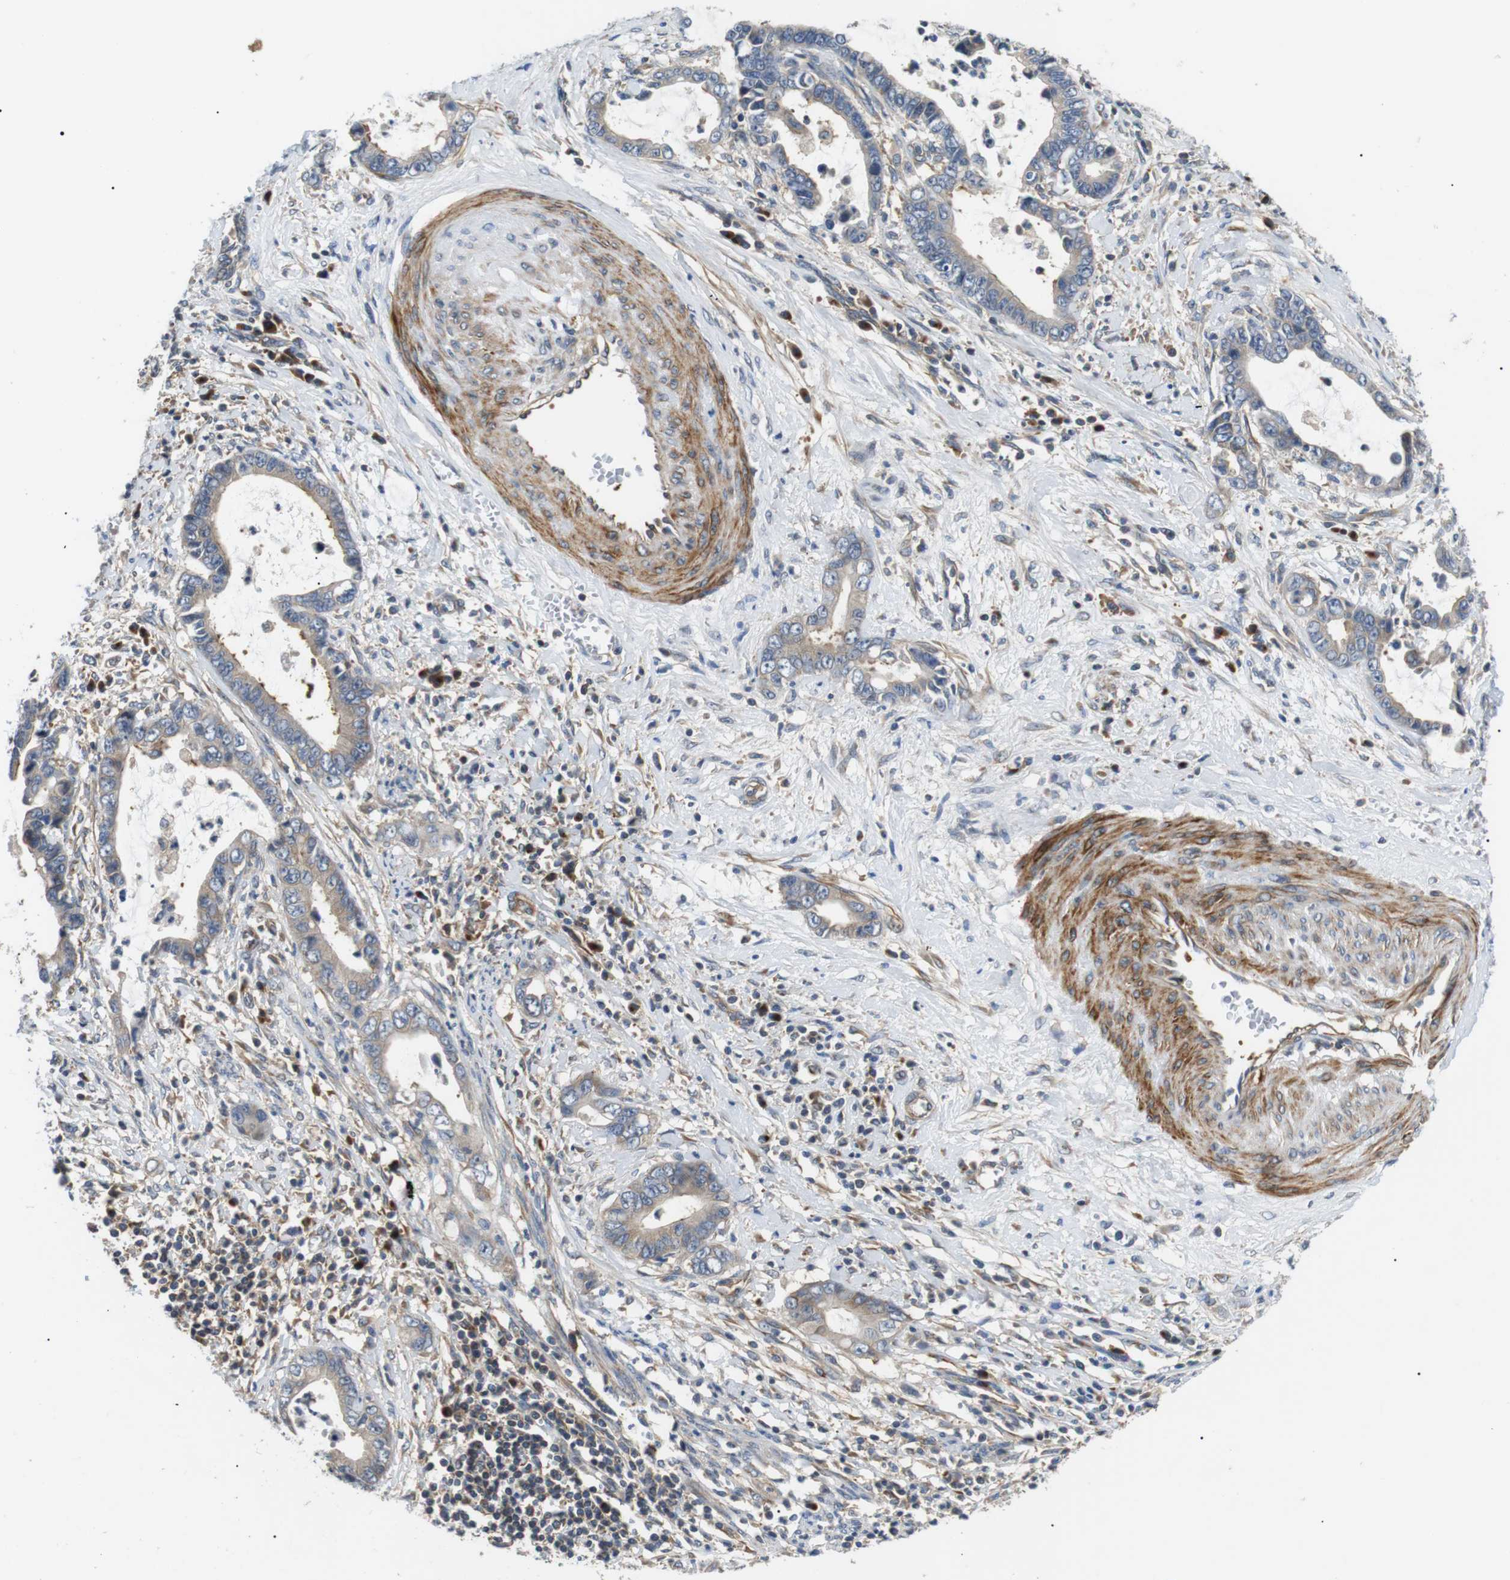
{"staining": {"intensity": "weak", "quantity": "<25%", "location": "cytoplasmic/membranous"}, "tissue": "cervical cancer", "cell_type": "Tumor cells", "image_type": "cancer", "snomed": [{"axis": "morphology", "description": "Adenocarcinoma, NOS"}, {"axis": "topography", "description": "Cervix"}], "caption": "This is a image of immunohistochemistry (IHC) staining of cervical adenocarcinoma, which shows no expression in tumor cells. Nuclei are stained in blue.", "gene": "DIPK1A", "patient": {"sex": "female", "age": 44}}